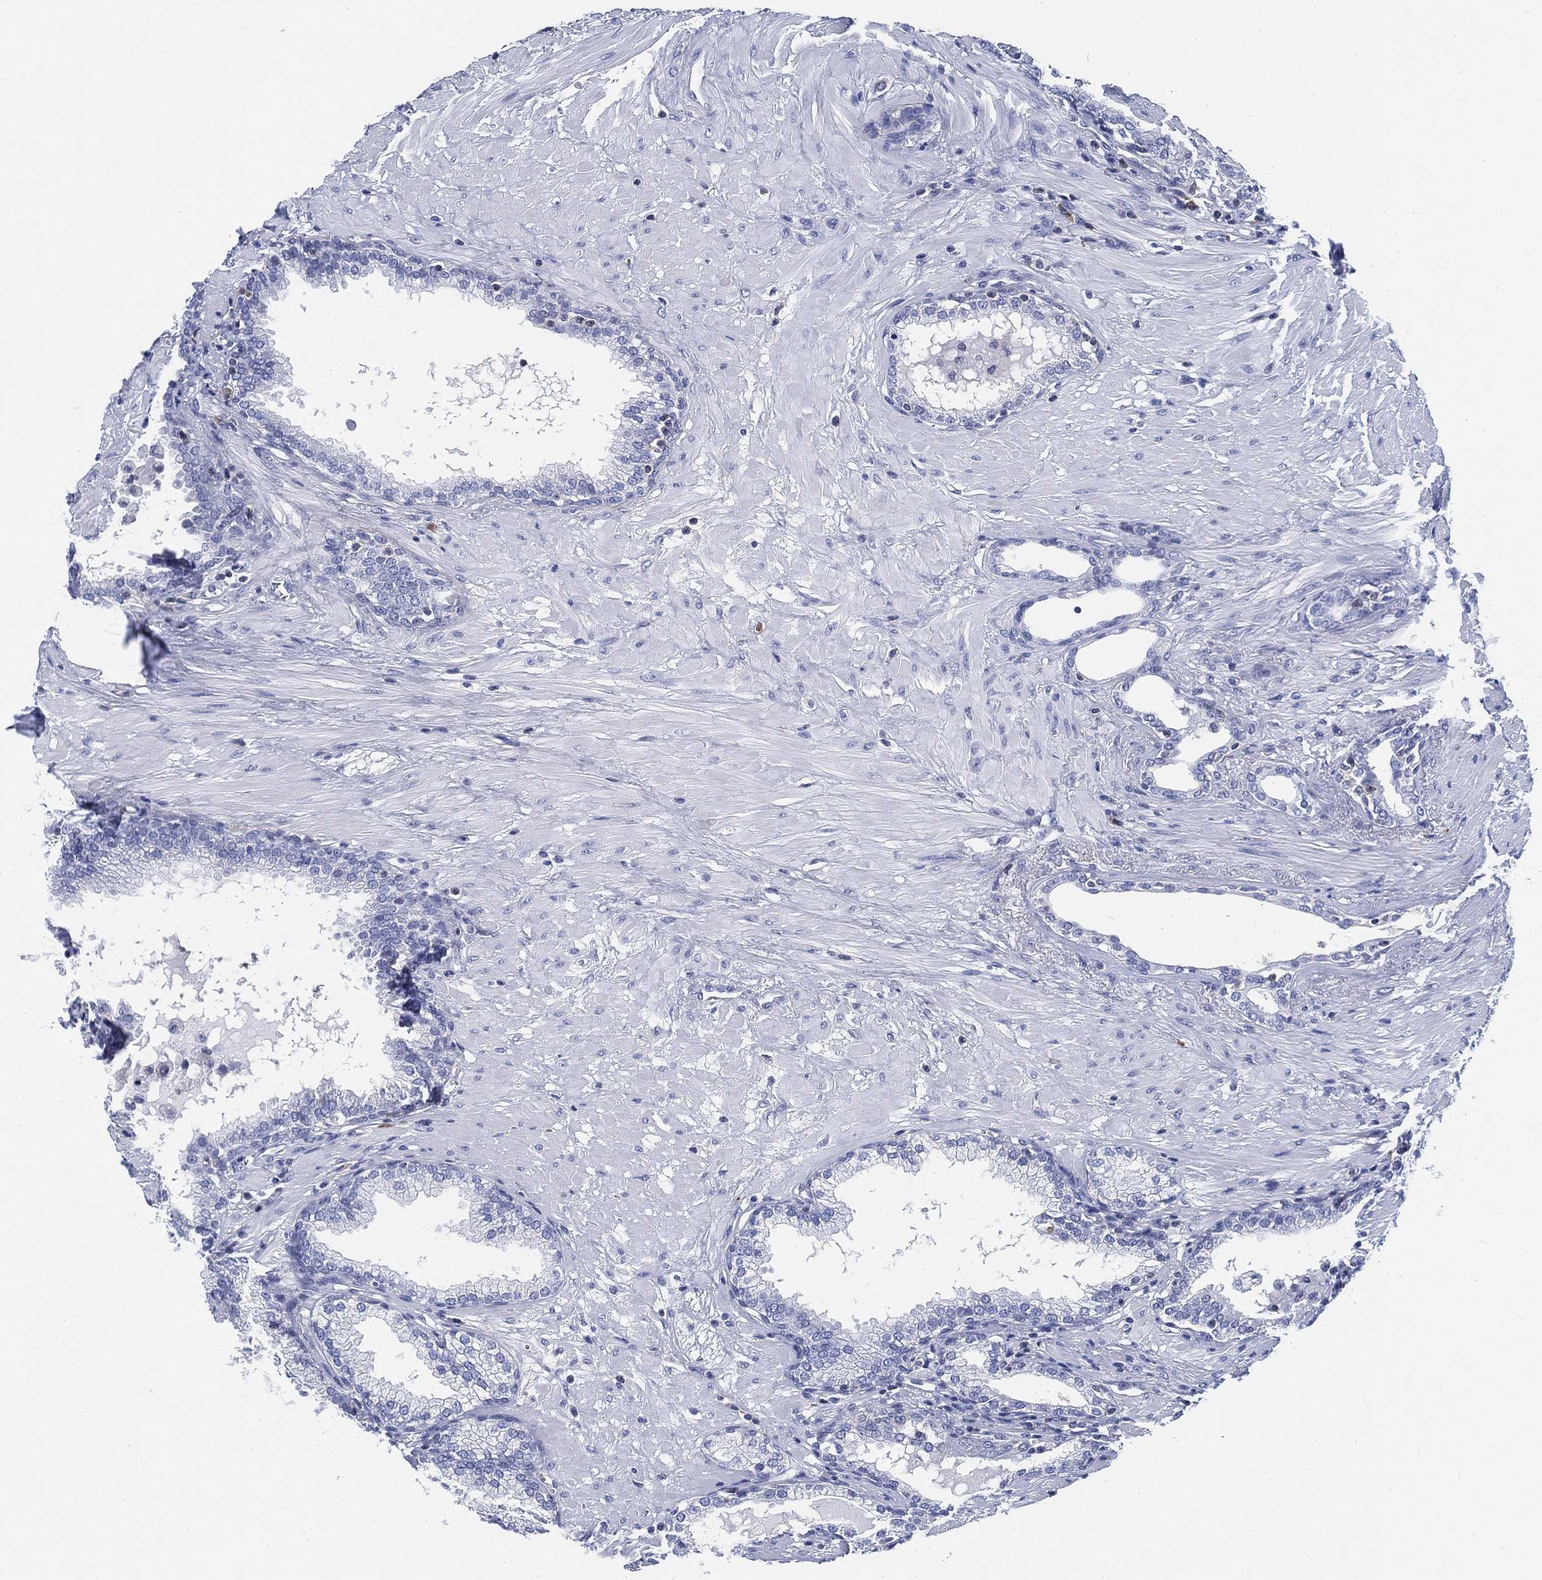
{"staining": {"intensity": "negative", "quantity": "none", "location": "none"}, "tissue": "prostate", "cell_type": "Glandular cells", "image_type": "normal", "snomed": [{"axis": "morphology", "description": "Normal tissue, NOS"}, {"axis": "topography", "description": "Prostate"}], "caption": "Glandular cells show no significant protein expression in normal prostate. The staining was performed using DAB (3,3'-diaminobenzidine) to visualize the protein expression in brown, while the nuclei were stained in blue with hematoxylin (Magnification: 20x).", "gene": "FYB1", "patient": {"sex": "male", "age": 64}}